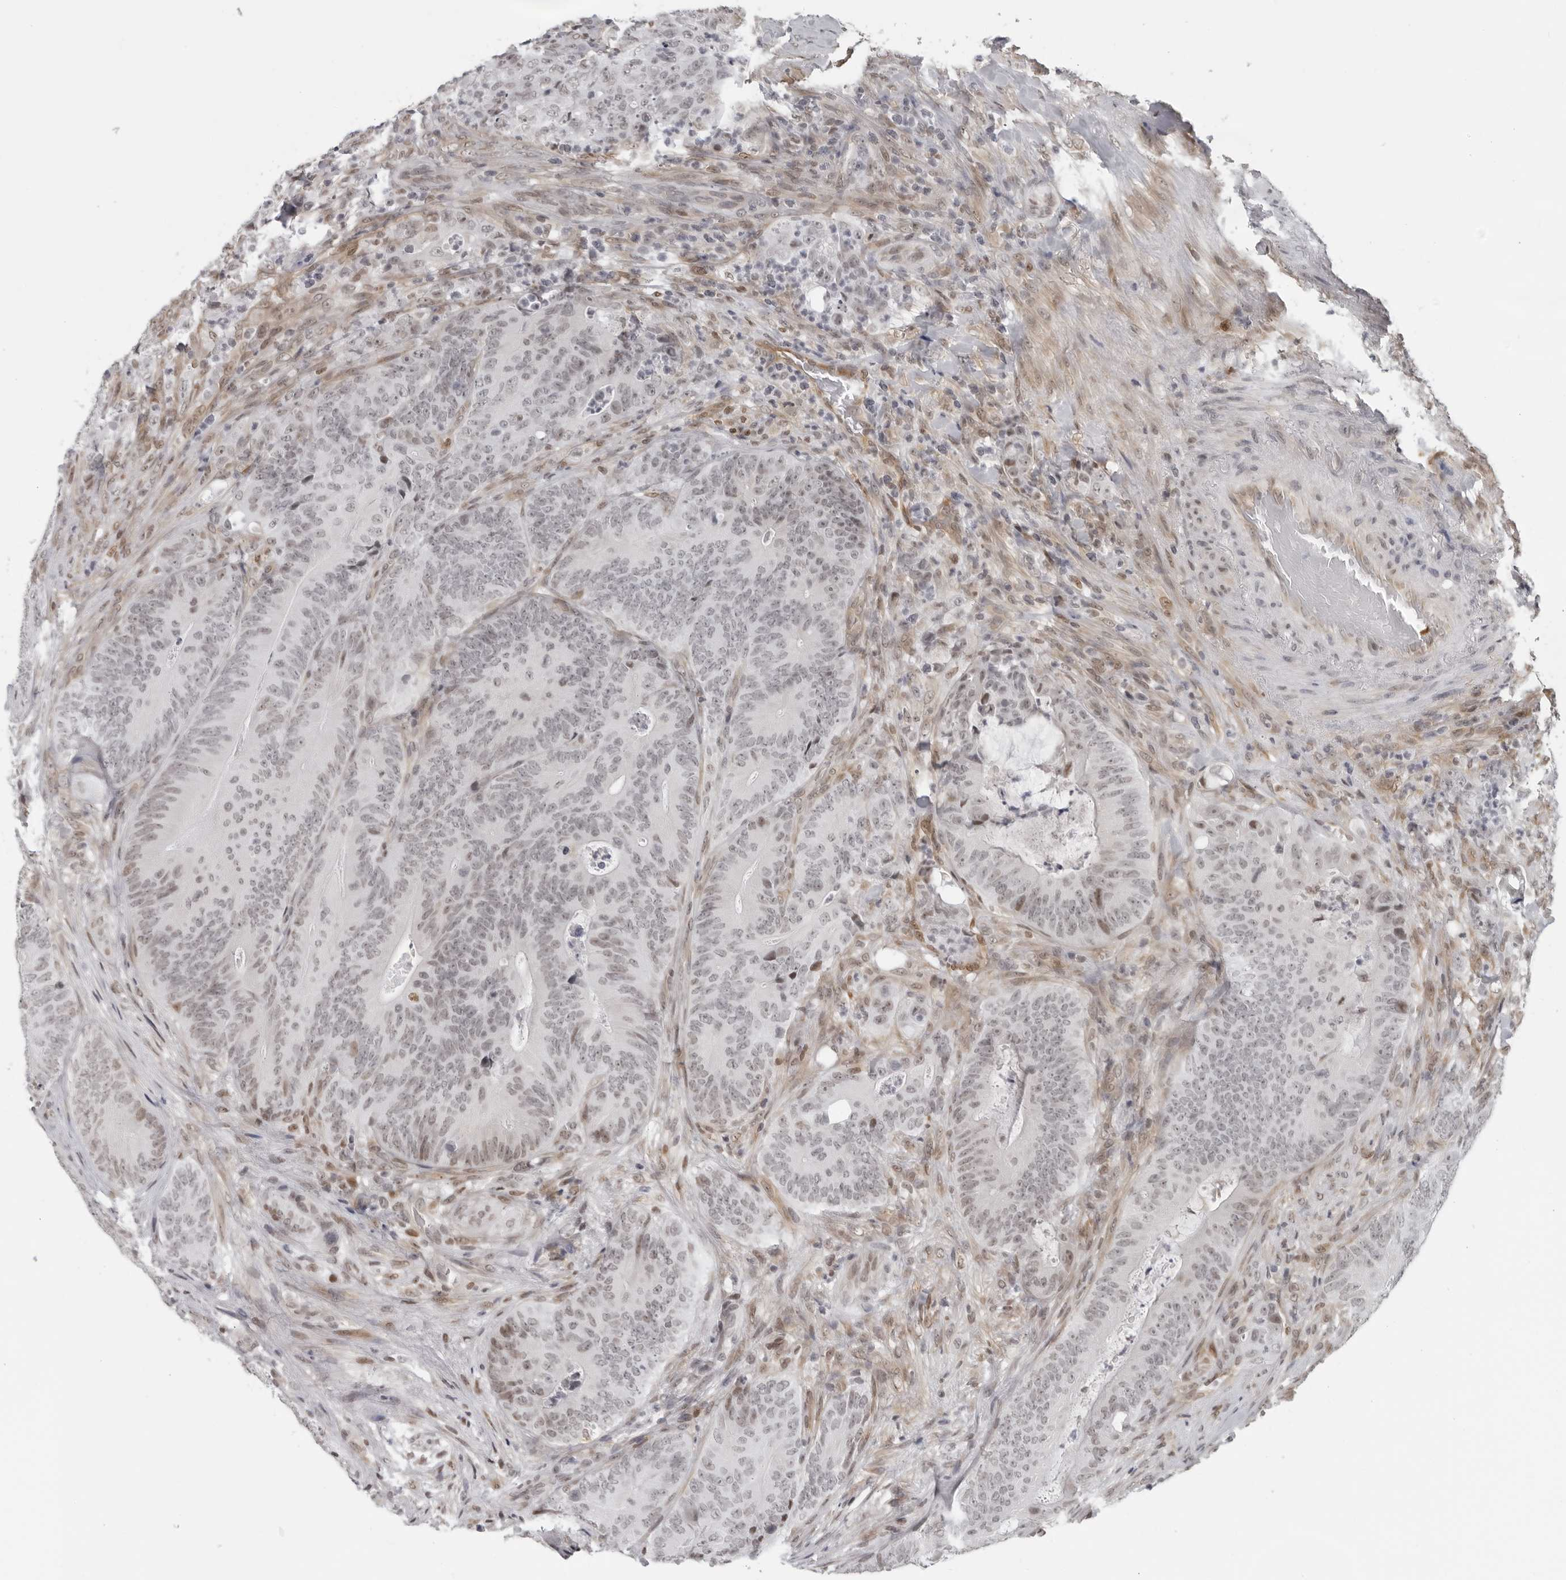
{"staining": {"intensity": "weak", "quantity": "25%-75%", "location": "nuclear"}, "tissue": "colorectal cancer", "cell_type": "Tumor cells", "image_type": "cancer", "snomed": [{"axis": "morphology", "description": "Normal tissue, NOS"}, {"axis": "topography", "description": "Colon"}], "caption": "An image showing weak nuclear expression in about 25%-75% of tumor cells in colorectal cancer, as visualized by brown immunohistochemical staining.", "gene": "MAF", "patient": {"sex": "female", "age": 82}}